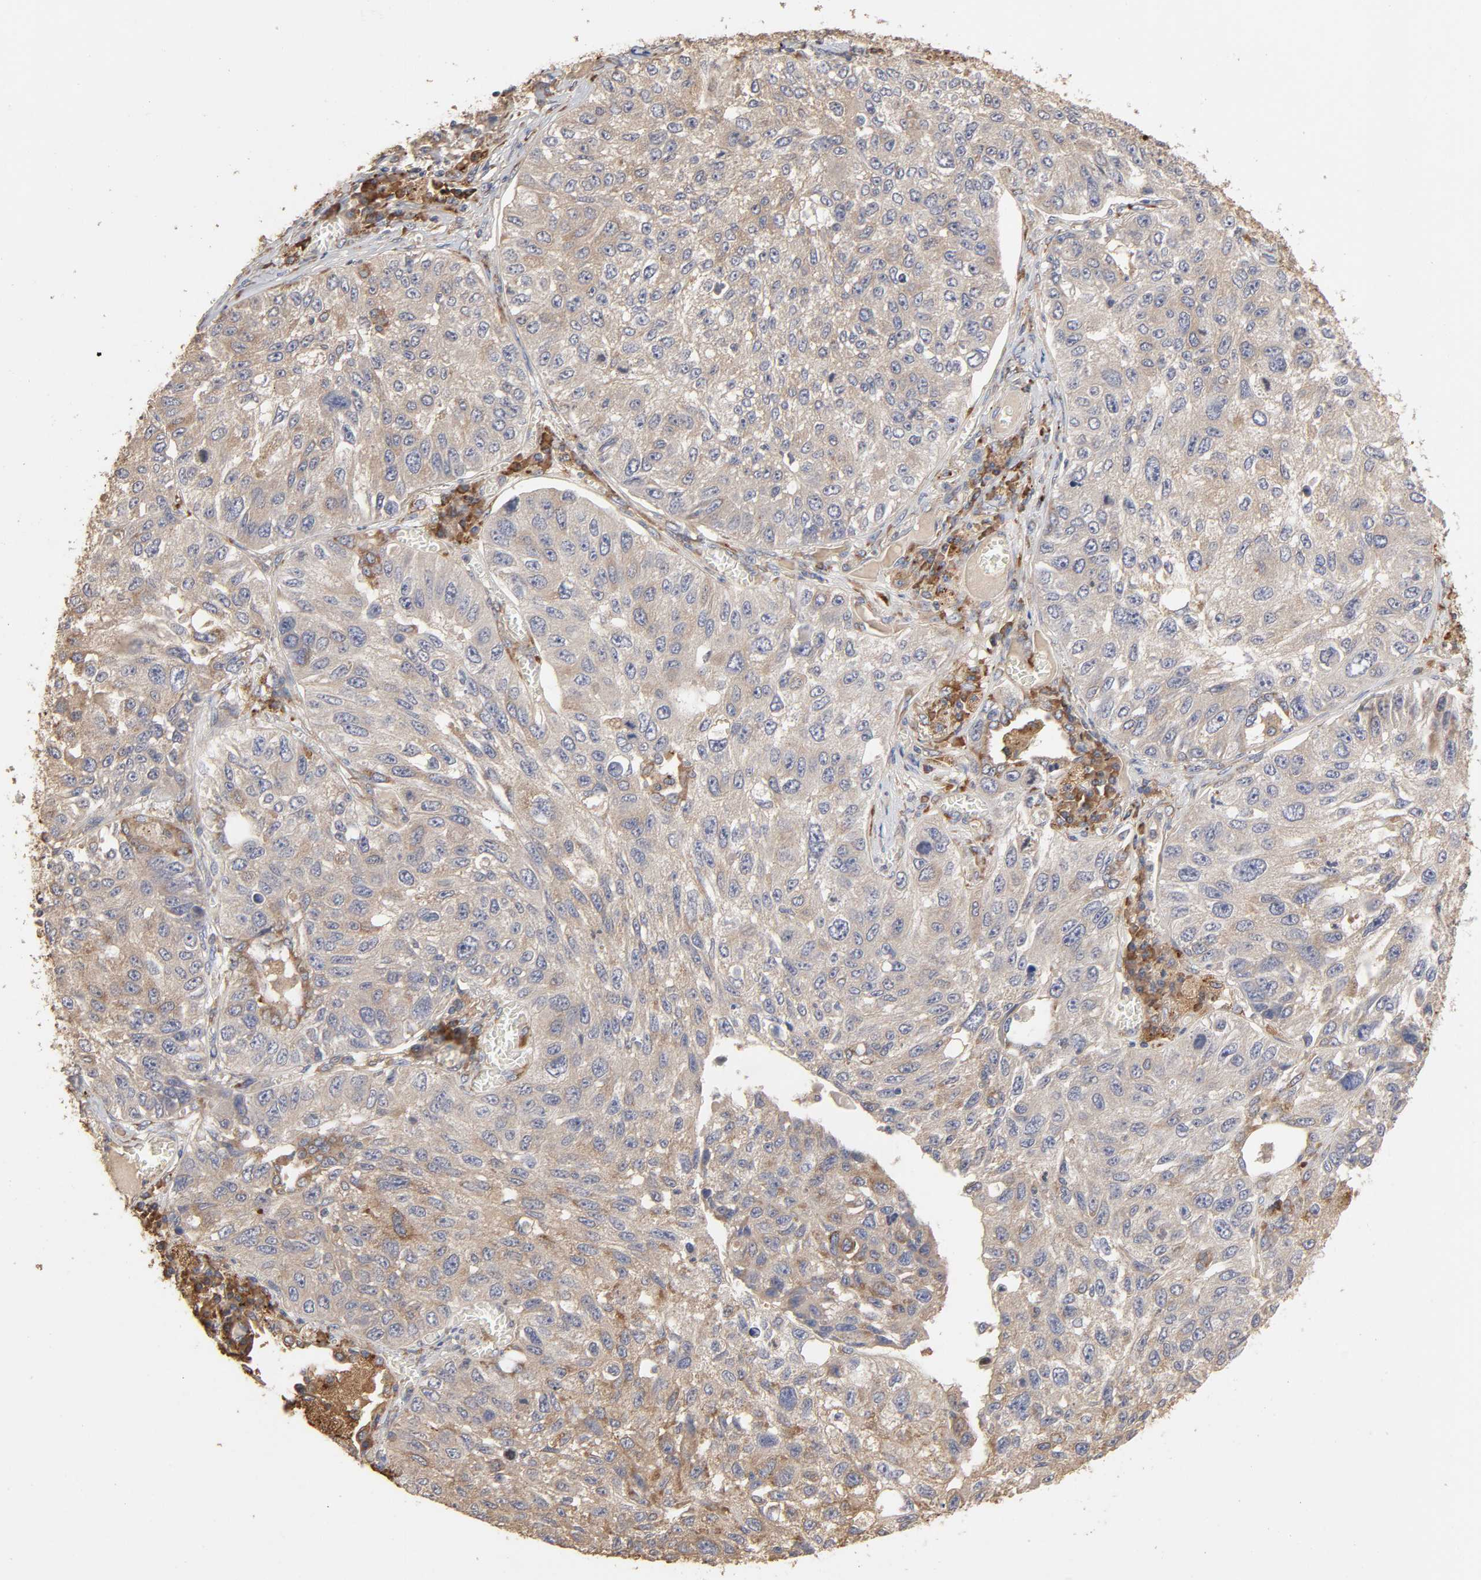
{"staining": {"intensity": "weak", "quantity": ">75%", "location": "cytoplasmic/membranous"}, "tissue": "lung cancer", "cell_type": "Tumor cells", "image_type": "cancer", "snomed": [{"axis": "morphology", "description": "Squamous cell carcinoma, NOS"}, {"axis": "topography", "description": "Lung"}], "caption": "The image demonstrates staining of lung squamous cell carcinoma, revealing weak cytoplasmic/membranous protein expression (brown color) within tumor cells.", "gene": "EIF4G2", "patient": {"sex": "male", "age": 71}}